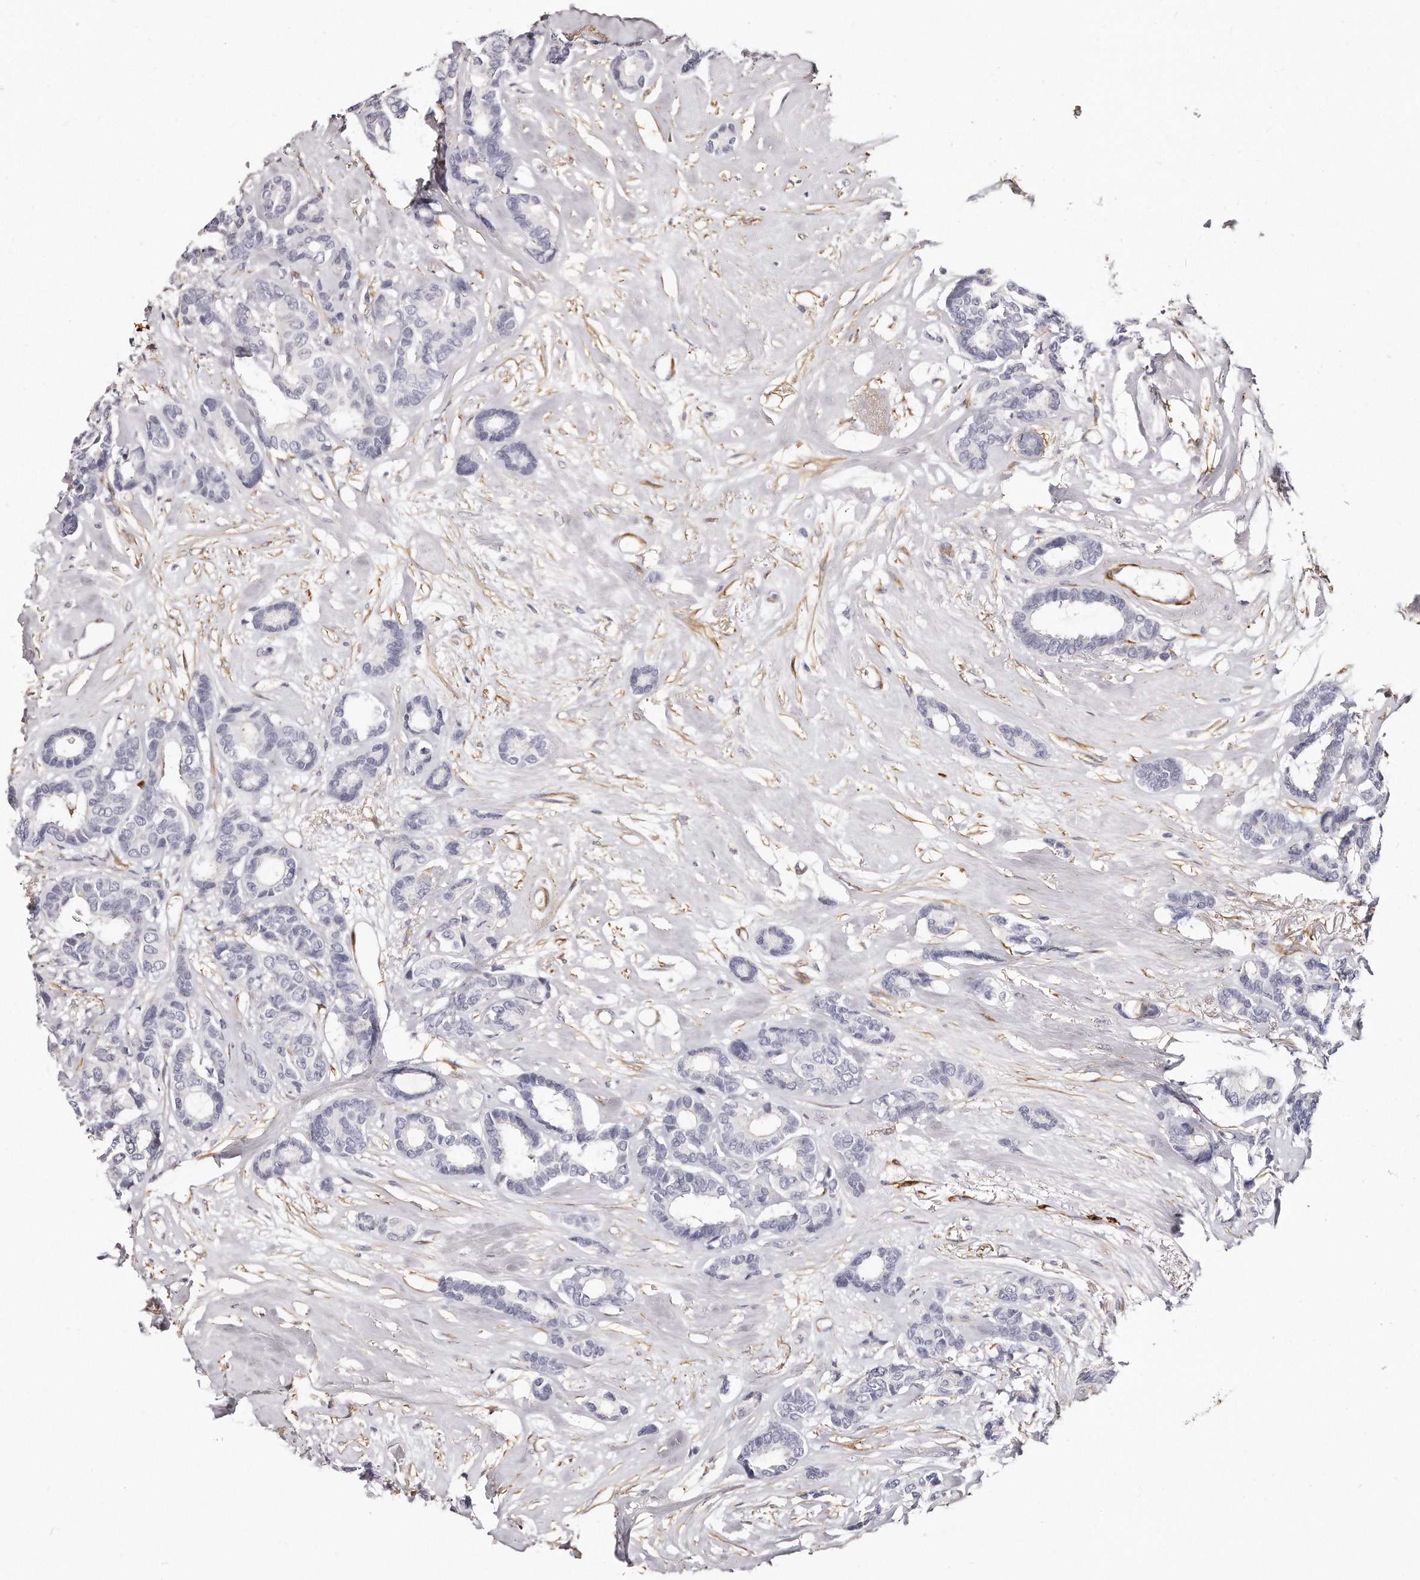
{"staining": {"intensity": "negative", "quantity": "none", "location": "none"}, "tissue": "breast cancer", "cell_type": "Tumor cells", "image_type": "cancer", "snomed": [{"axis": "morphology", "description": "Duct carcinoma"}, {"axis": "topography", "description": "Breast"}], "caption": "Immunohistochemistry (IHC) micrograph of neoplastic tissue: human breast cancer stained with DAB (3,3'-diaminobenzidine) shows no significant protein staining in tumor cells. (DAB (3,3'-diaminobenzidine) IHC visualized using brightfield microscopy, high magnification).", "gene": "LMOD1", "patient": {"sex": "female", "age": 87}}